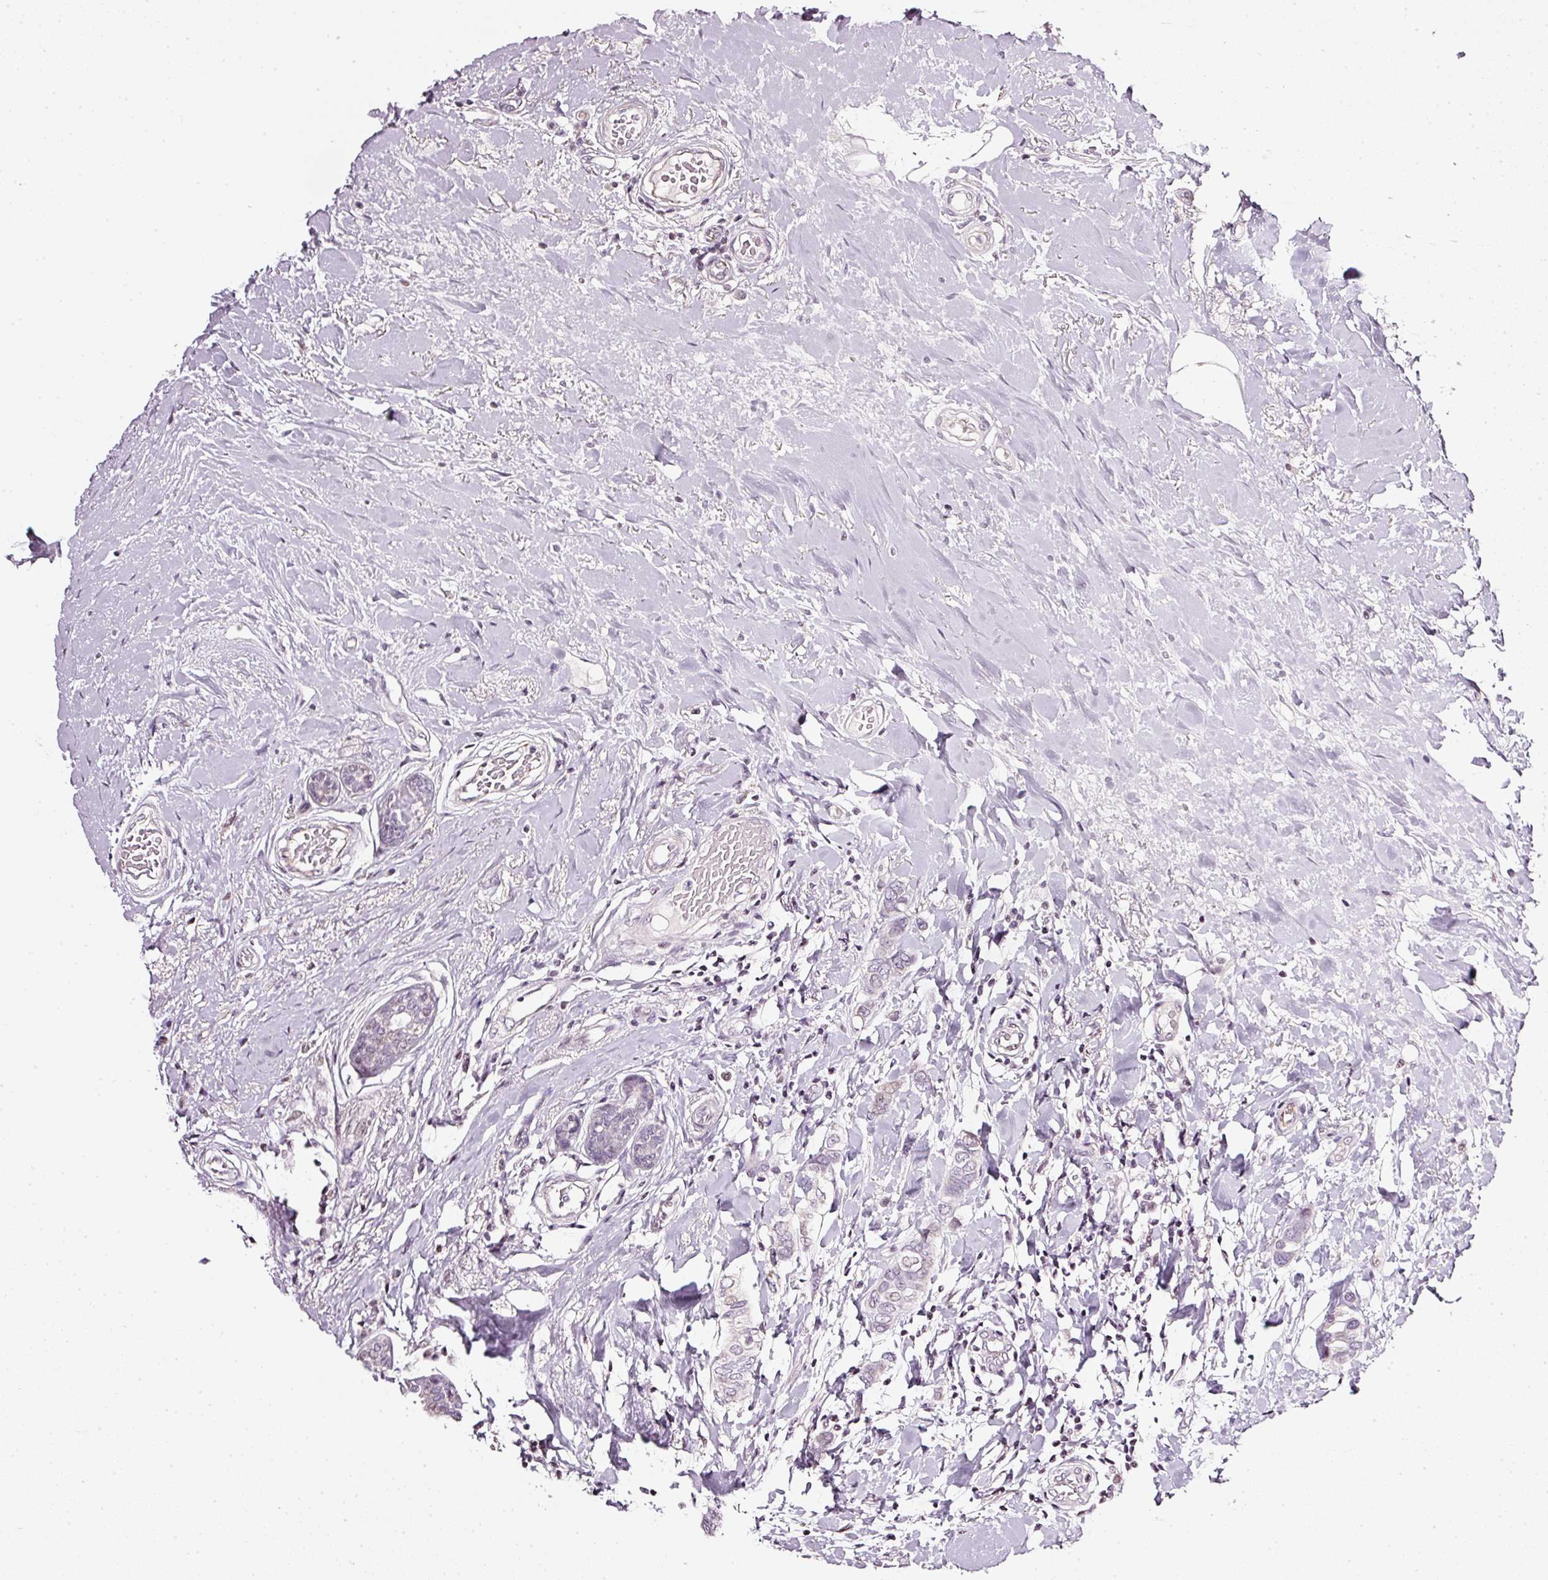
{"staining": {"intensity": "weak", "quantity": "<25%", "location": "nuclear"}, "tissue": "breast cancer", "cell_type": "Tumor cells", "image_type": "cancer", "snomed": [{"axis": "morphology", "description": "Lobular carcinoma"}, {"axis": "topography", "description": "Breast"}], "caption": "Immunohistochemical staining of human breast lobular carcinoma demonstrates no significant staining in tumor cells.", "gene": "NRDE2", "patient": {"sex": "female", "age": 51}}